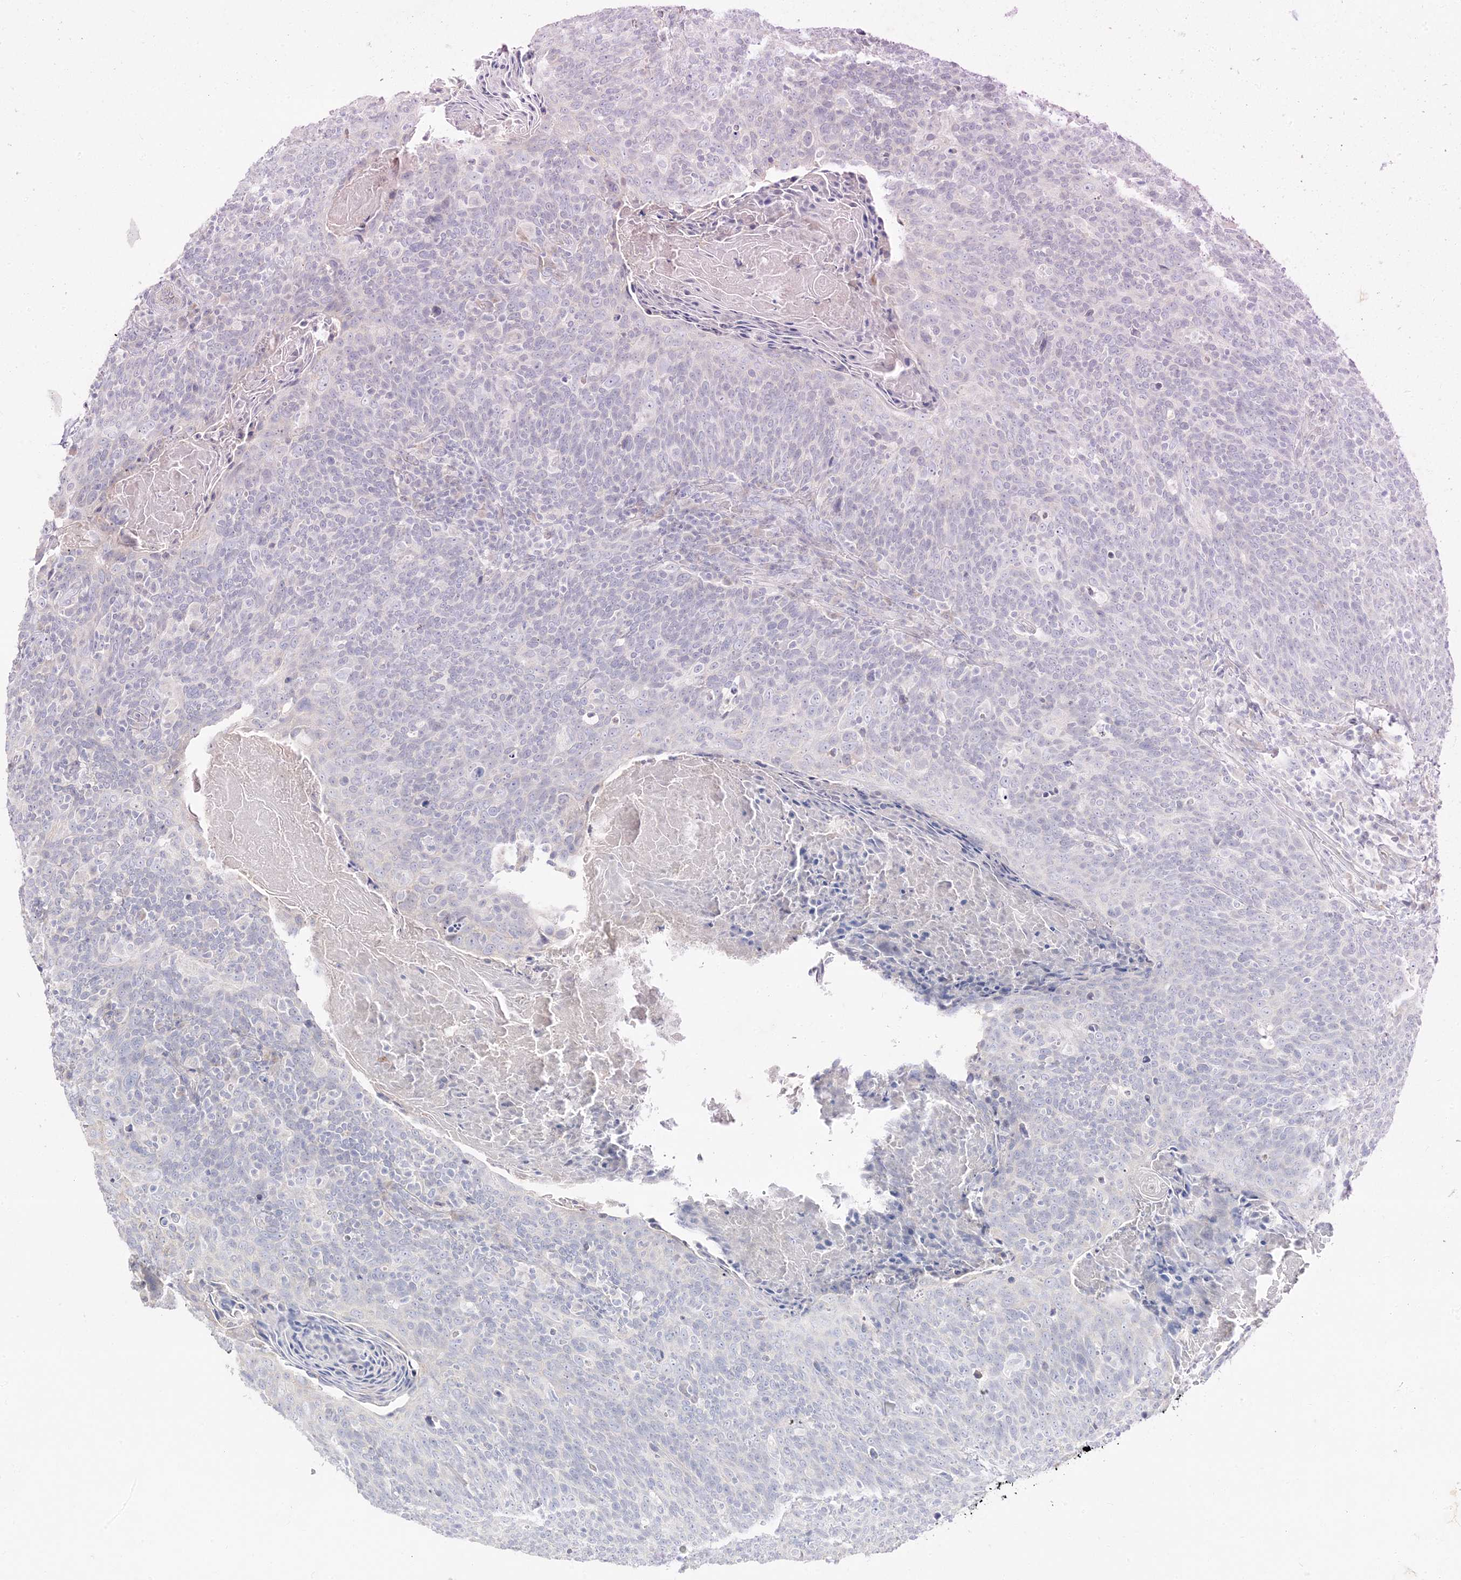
{"staining": {"intensity": "negative", "quantity": "none", "location": "none"}, "tissue": "head and neck cancer", "cell_type": "Tumor cells", "image_type": "cancer", "snomed": [{"axis": "morphology", "description": "Squamous cell carcinoma, NOS"}, {"axis": "morphology", "description": "Squamous cell carcinoma, metastatic, NOS"}, {"axis": "topography", "description": "Lymph node"}, {"axis": "topography", "description": "Head-Neck"}], "caption": "Immunohistochemistry image of neoplastic tissue: human head and neck cancer stained with DAB exhibits no significant protein positivity in tumor cells.", "gene": "TRANK1", "patient": {"sex": "male", "age": 62}}